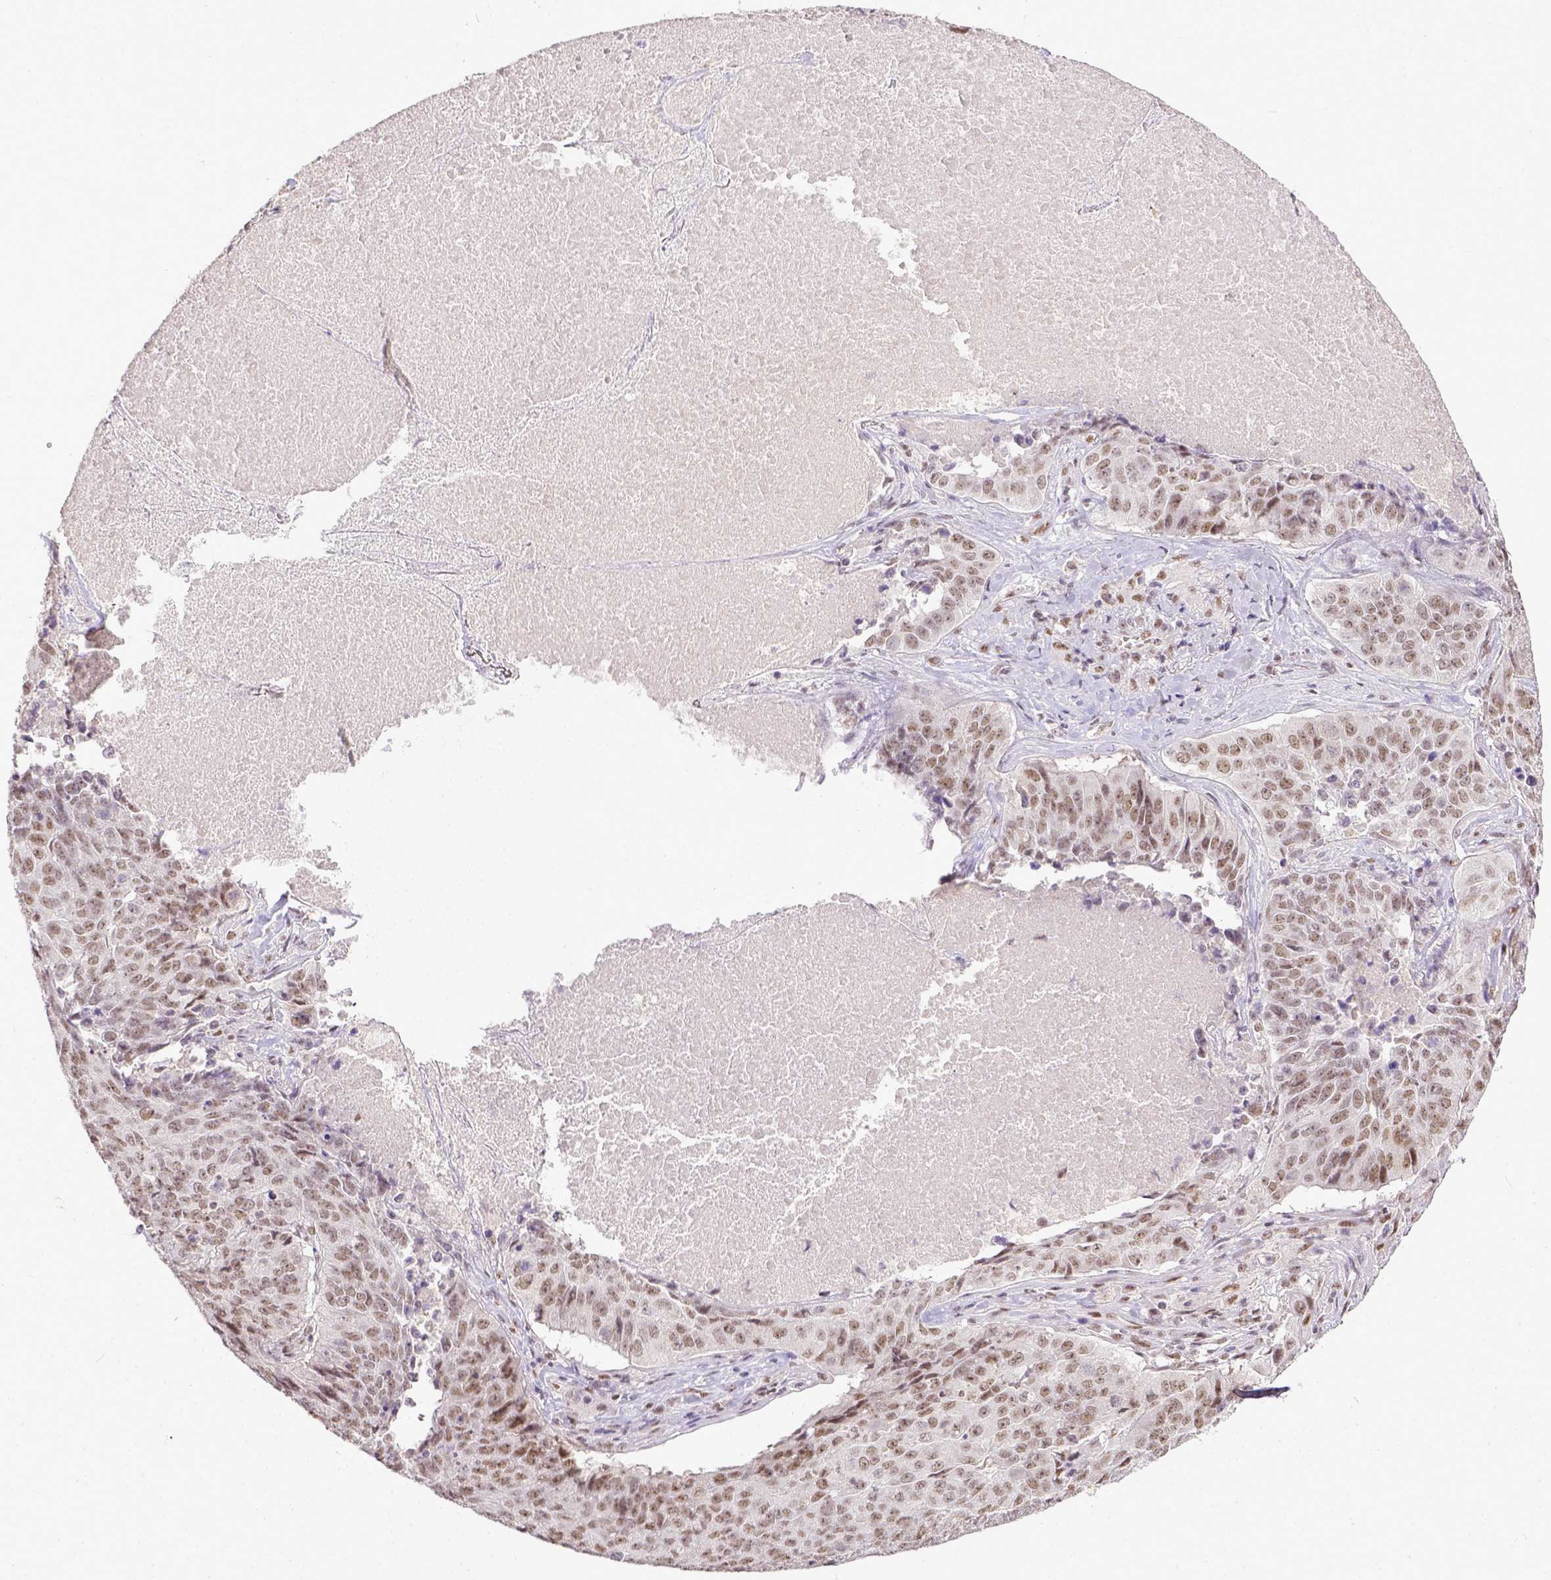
{"staining": {"intensity": "moderate", "quantity": ">75%", "location": "nuclear"}, "tissue": "lung cancer", "cell_type": "Tumor cells", "image_type": "cancer", "snomed": [{"axis": "morphology", "description": "Normal tissue, NOS"}, {"axis": "morphology", "description": "Squamous cell carcinoma, NOS"}, {"axis": "topography", "description": "Bronchus"}, {"axis": "topography", "description": "Lung"}], "caption": "Squamous cell carcinoma (lung) tissue reveals moderate nuclear positivity in about >75% of tumor cells", "gene": "ERCC1", "patient": {"sex": "male", "age": 64}}